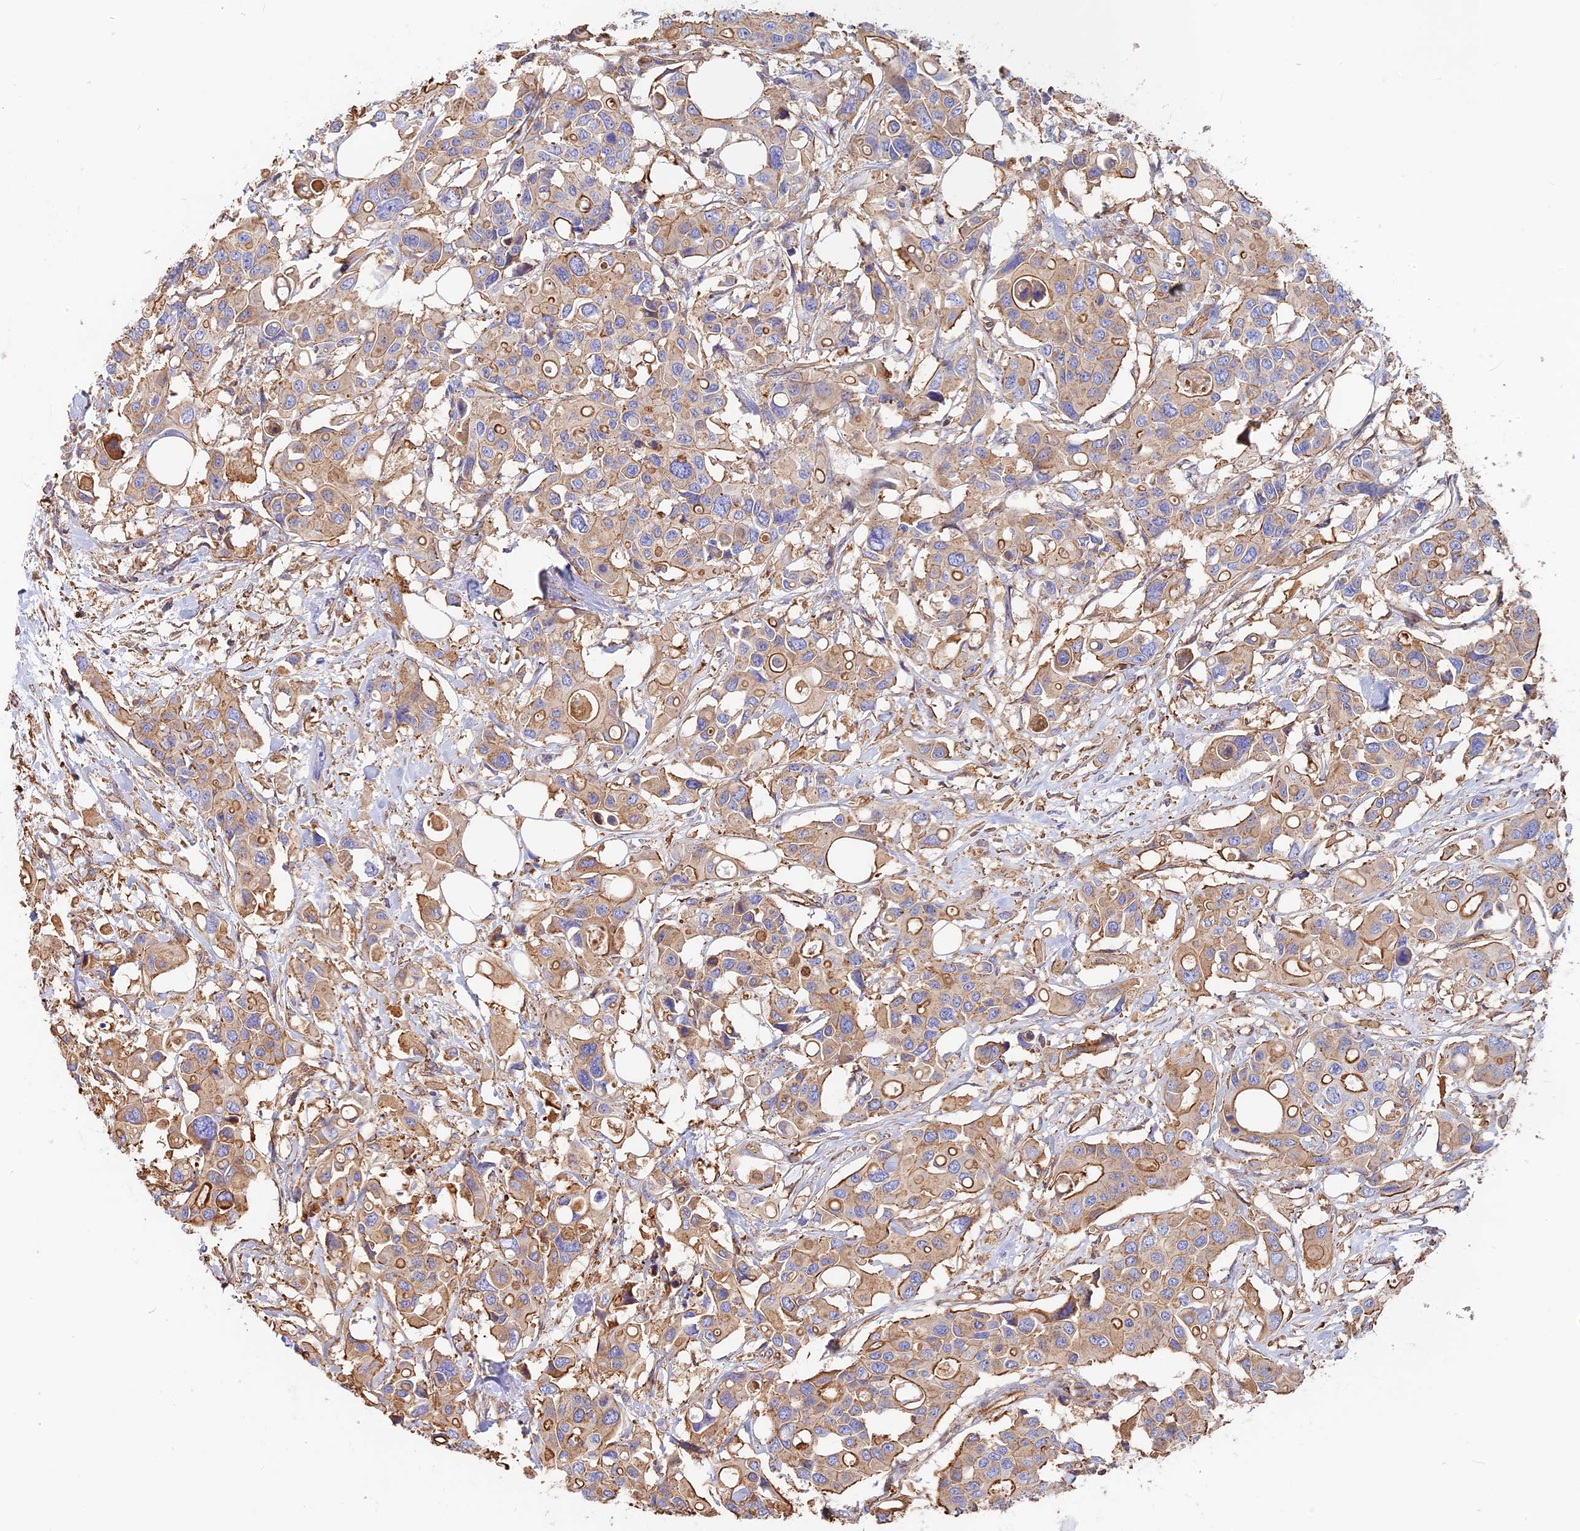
{"staining": {"intensity": "weak", "quantity": ">75%", "location": "cytoplasmic/membranous"}, "tissue": "colorectal cancer", "cell_type": "Tumor cells", "image_type": "cancer", "snomed": [{"axis": "morphology", "description": "Adenocarcinoma, NOS"}, {"axis": "topography", "description": "Colon"}], "caption": "This micrograph displays immunohistochemistry staining of human colorectal adenocarcinoma, with low weak cytoplasmic/membranous expression in approximately >75% of tumor cells.", "gene": "VPS18", "patient": {"sex": "male", "age": 77}}